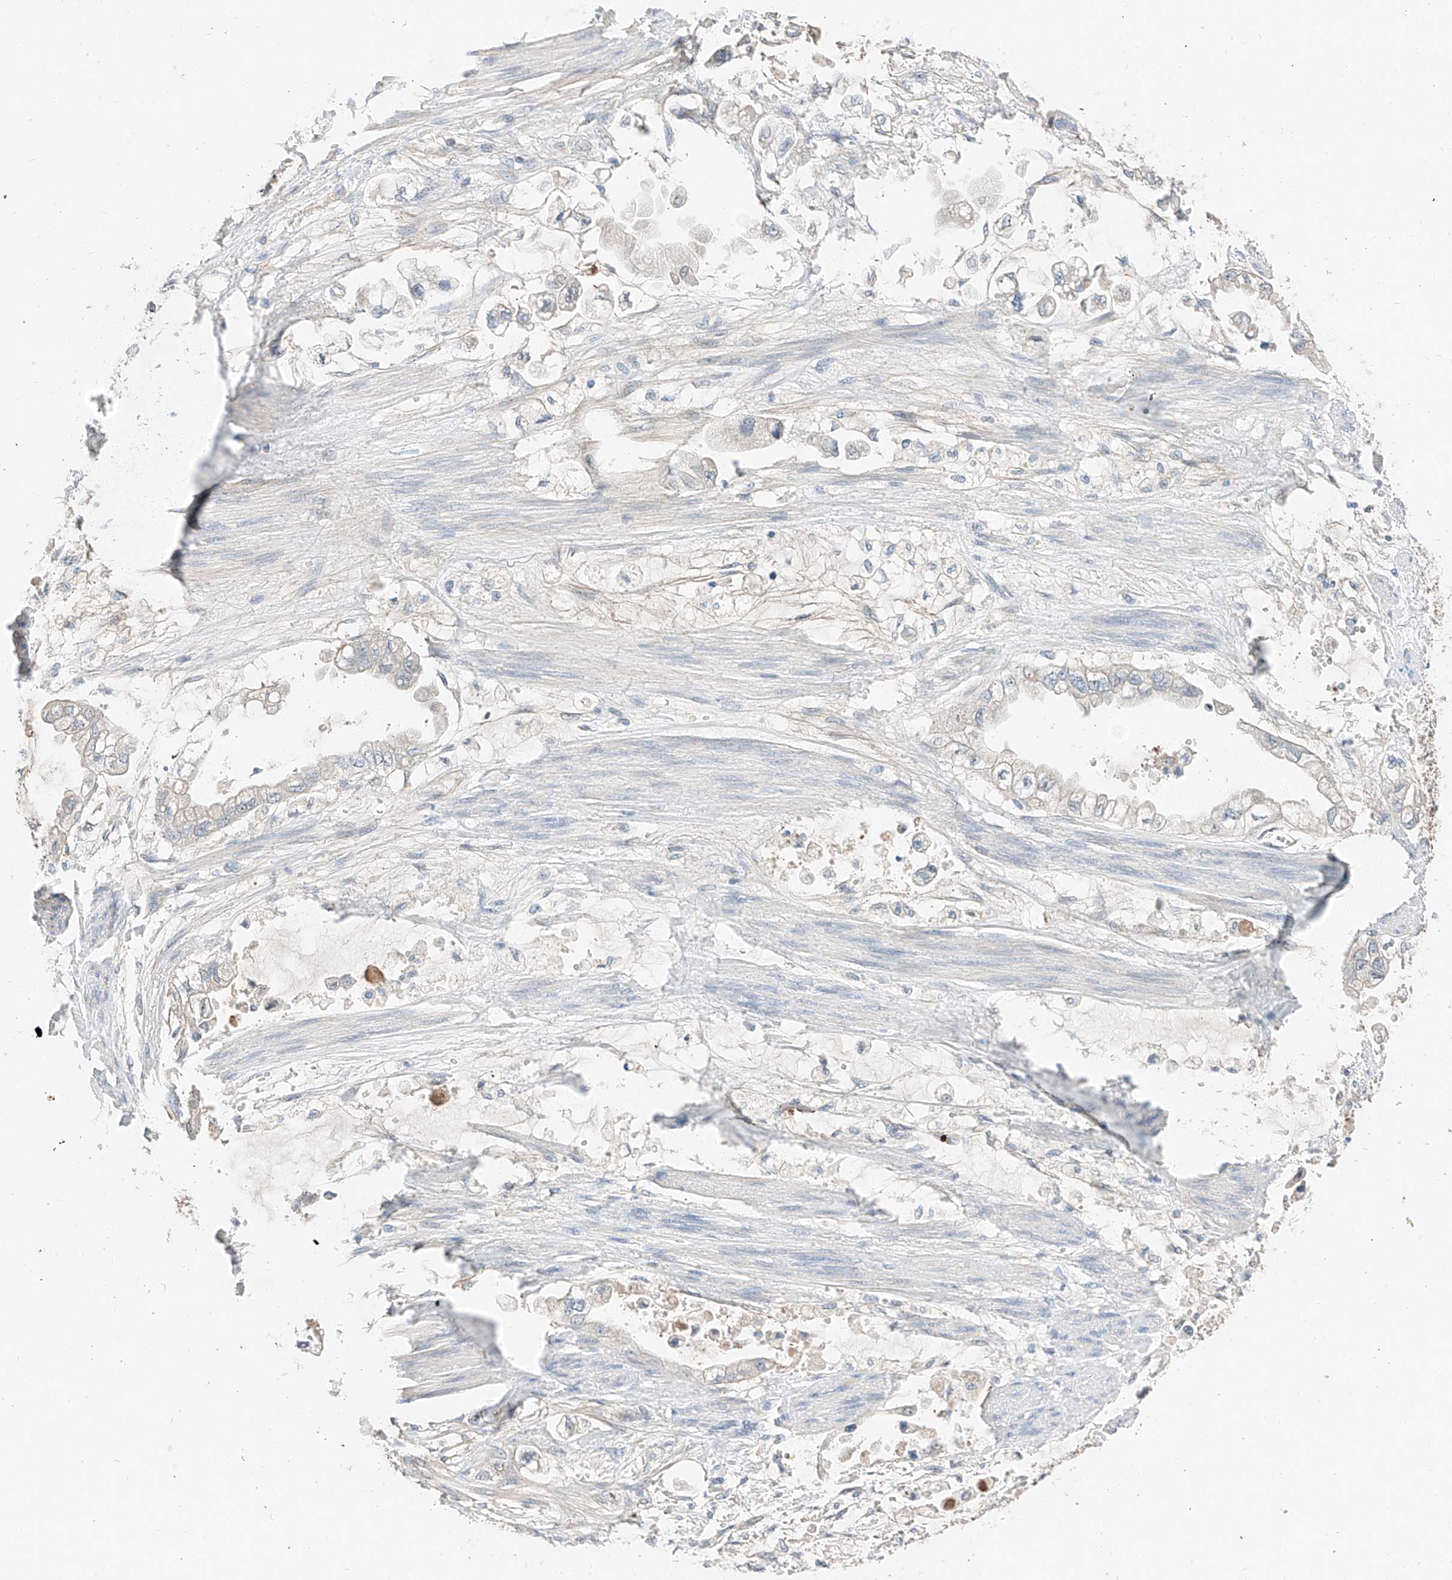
{"staining": {"intensity": "negative", "quantity": "none", "location": "none"}, "tissue": "stomach cancer", "cell_type": "Tumor cells", "image_type": "cancer", "snomed": [{"axis": "morphology", "description": "Adenocarcinoma, NOS"}, {"axis": "topography", "description": "Stomach"}], "caption": "This histopathology image is of adenocarcinoma (stomach) stained with immunohistochemistry to label a protein in brown with the nuclei are counter-stained blue. There is no expression in tumor cells. (Stains: DAB immunohistochemistry with hematoxylin counter stain, Microscopy: brightfield microscopy at high magnification).", "gene": "RUSC1", "patient": {"sex": "male", "age": 62}}